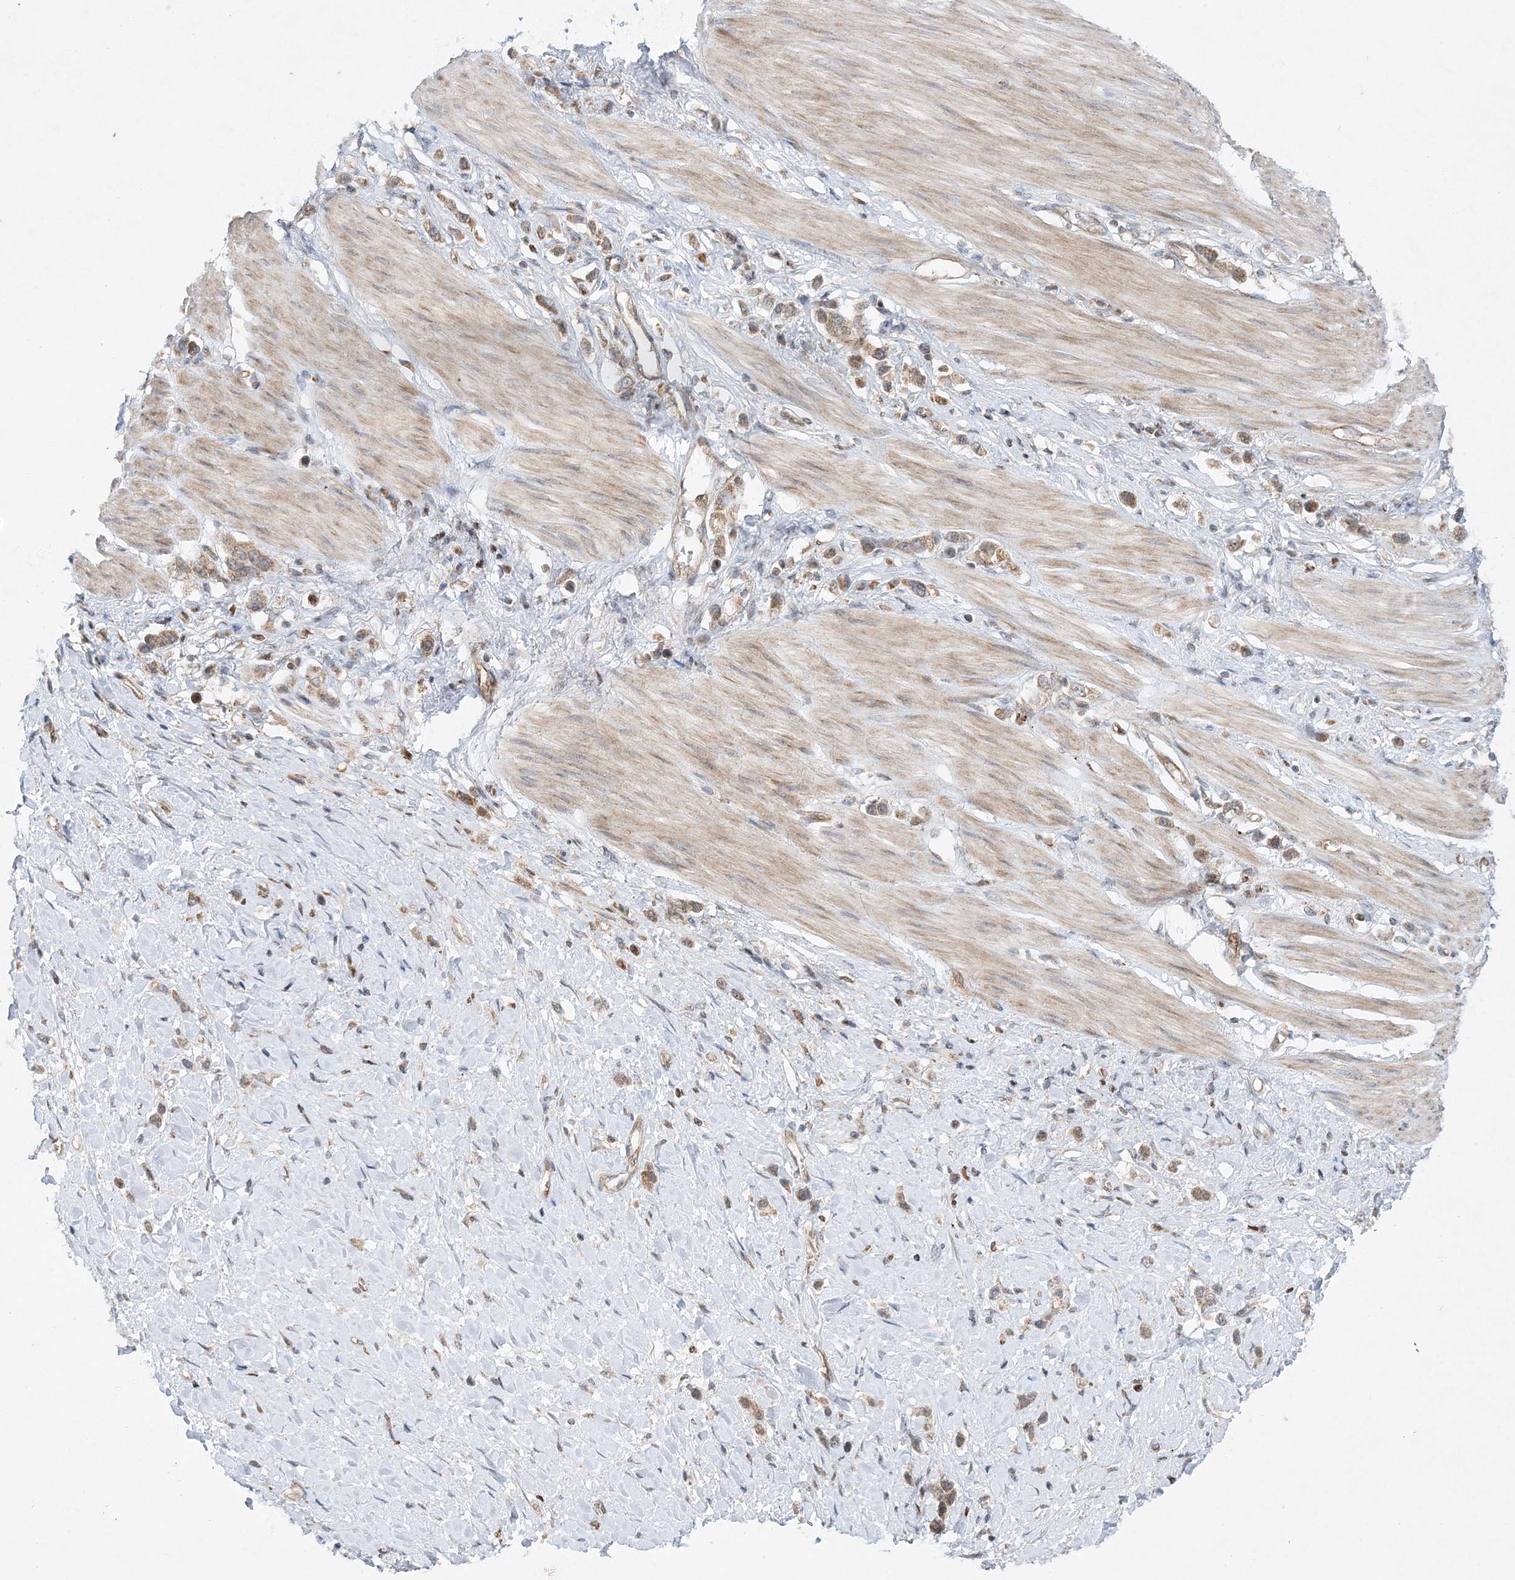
{"staining": {"intensity": "weak", "quantity": ">75%", "location": "cytoplasmic/membranous"}, "tissue": "stomach cancer", "cell_type": "Tumor cells", "image_type": "cancer", "snomed": [{"axis": "morphology", "description": "Adenocarcinoma, NOS"}, {"axis": "topography", "description": "Stomach"}], "caption": "Stomach adenocarcinoma stained for a protein reveals weak cytoplasmic/membranous positivity in tumor cells. Immunohistochemistry (ihc) stains the protein of interest in brown and the nuclei are stained blue.", "gene": "RAB11FIP2", "patient": {"sex": "female", "age": 65}}